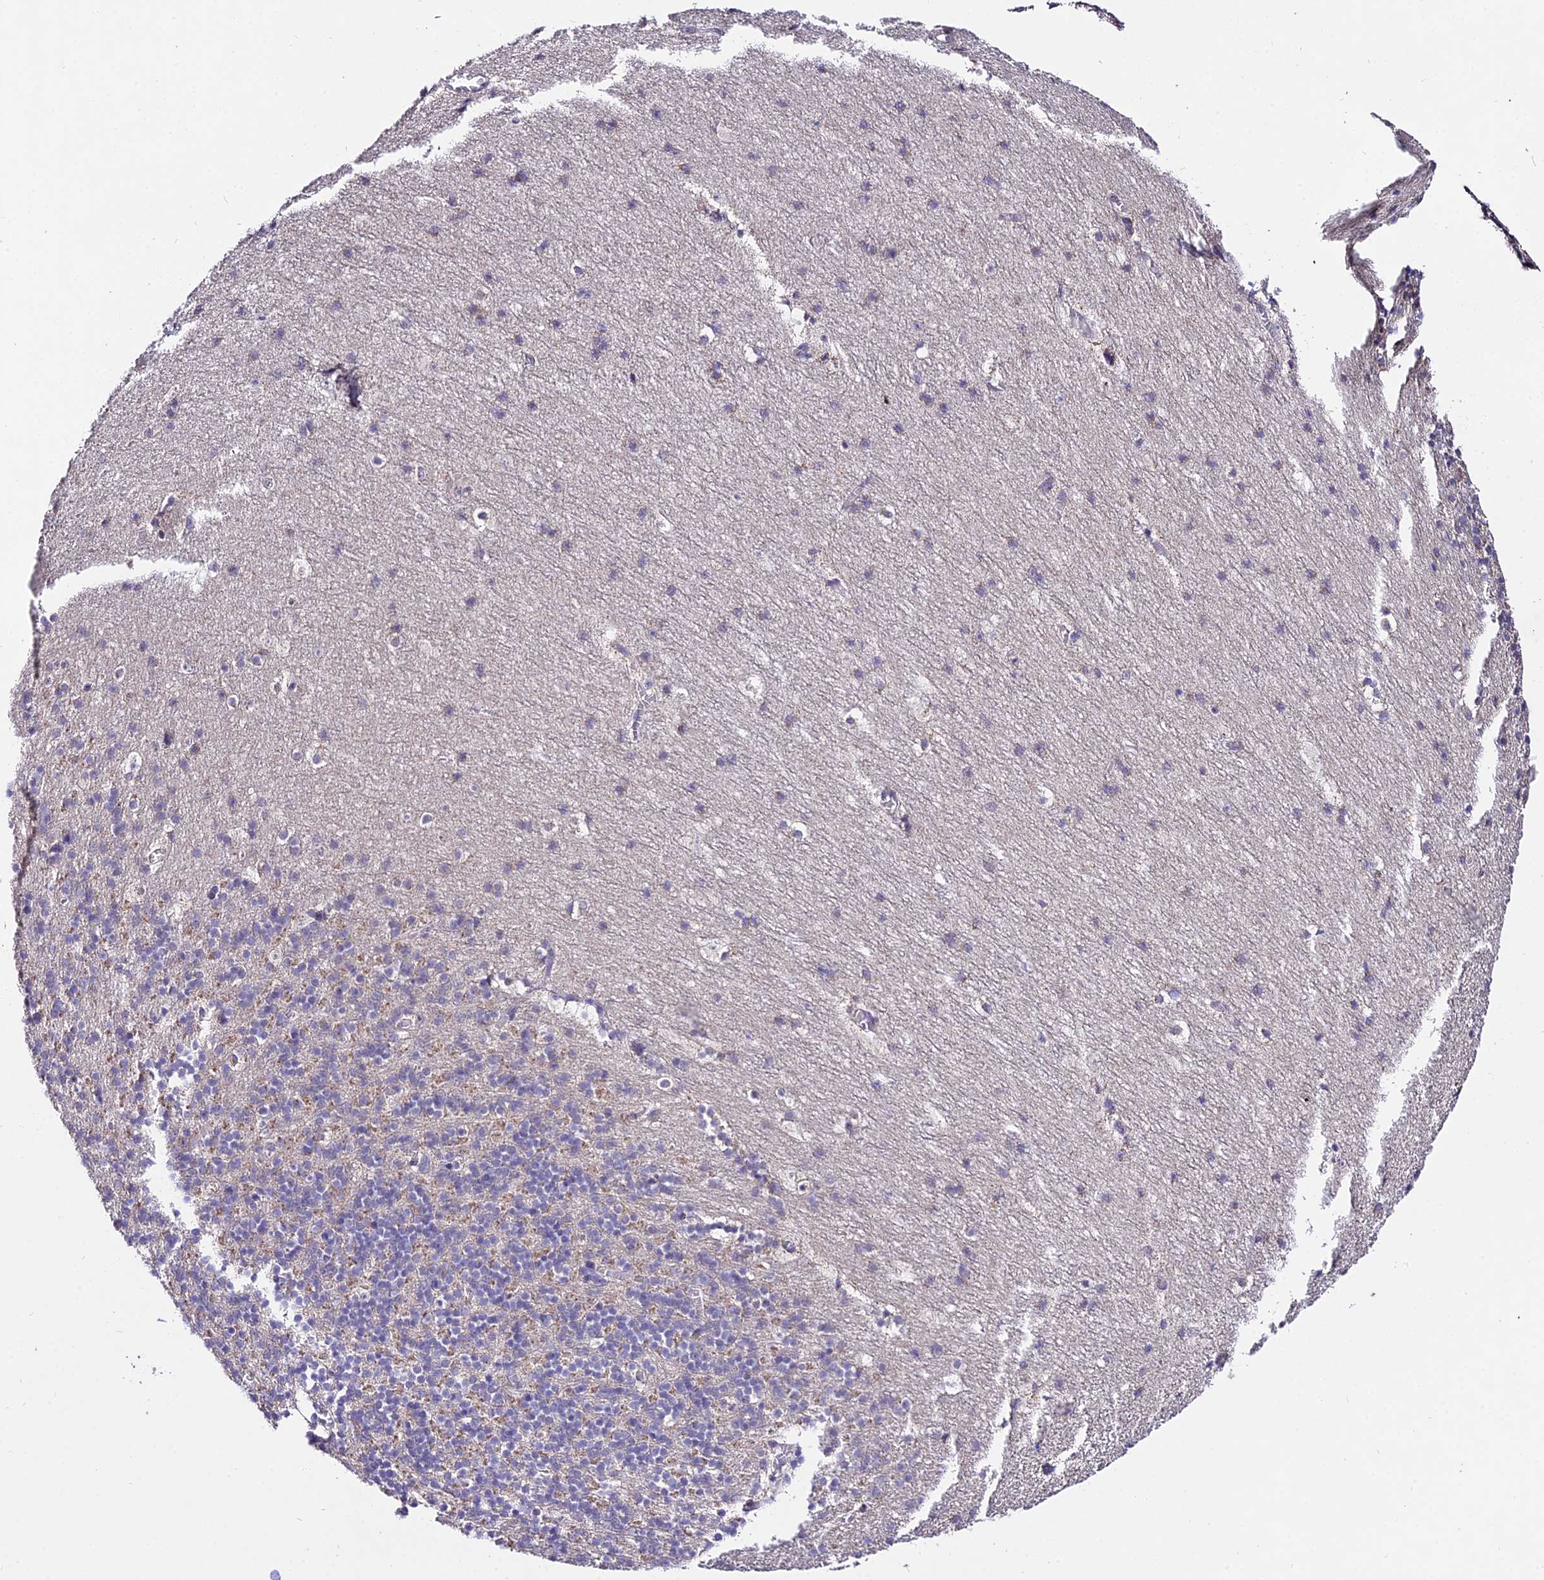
{"staining": {"intensity": "negative", "quantity": "none", "location": "none"}, "tissue": "cerebellum", "cell_type": "Cells in granular layer", "image_type": "normal", "snomed": [{"axis": "morphology", "description": "Normal tissue, NOS"}, {"axis": "topography", "description": "Cerebellum"}], "caption": "This is a photomicrograph of immunohistochemistry (IHC) staining of benign cerebellum, which shows no positivity in cells in granular layer. Brightfield microscopy of immunohistochemistry (IHC) stained with DAB (3,3'-diaminobenzidine) (brown) and hematoxylin (blue), captured at high magnification.", "gene": "WDR5B", "patient": {"sex": "male", "age": 45}}